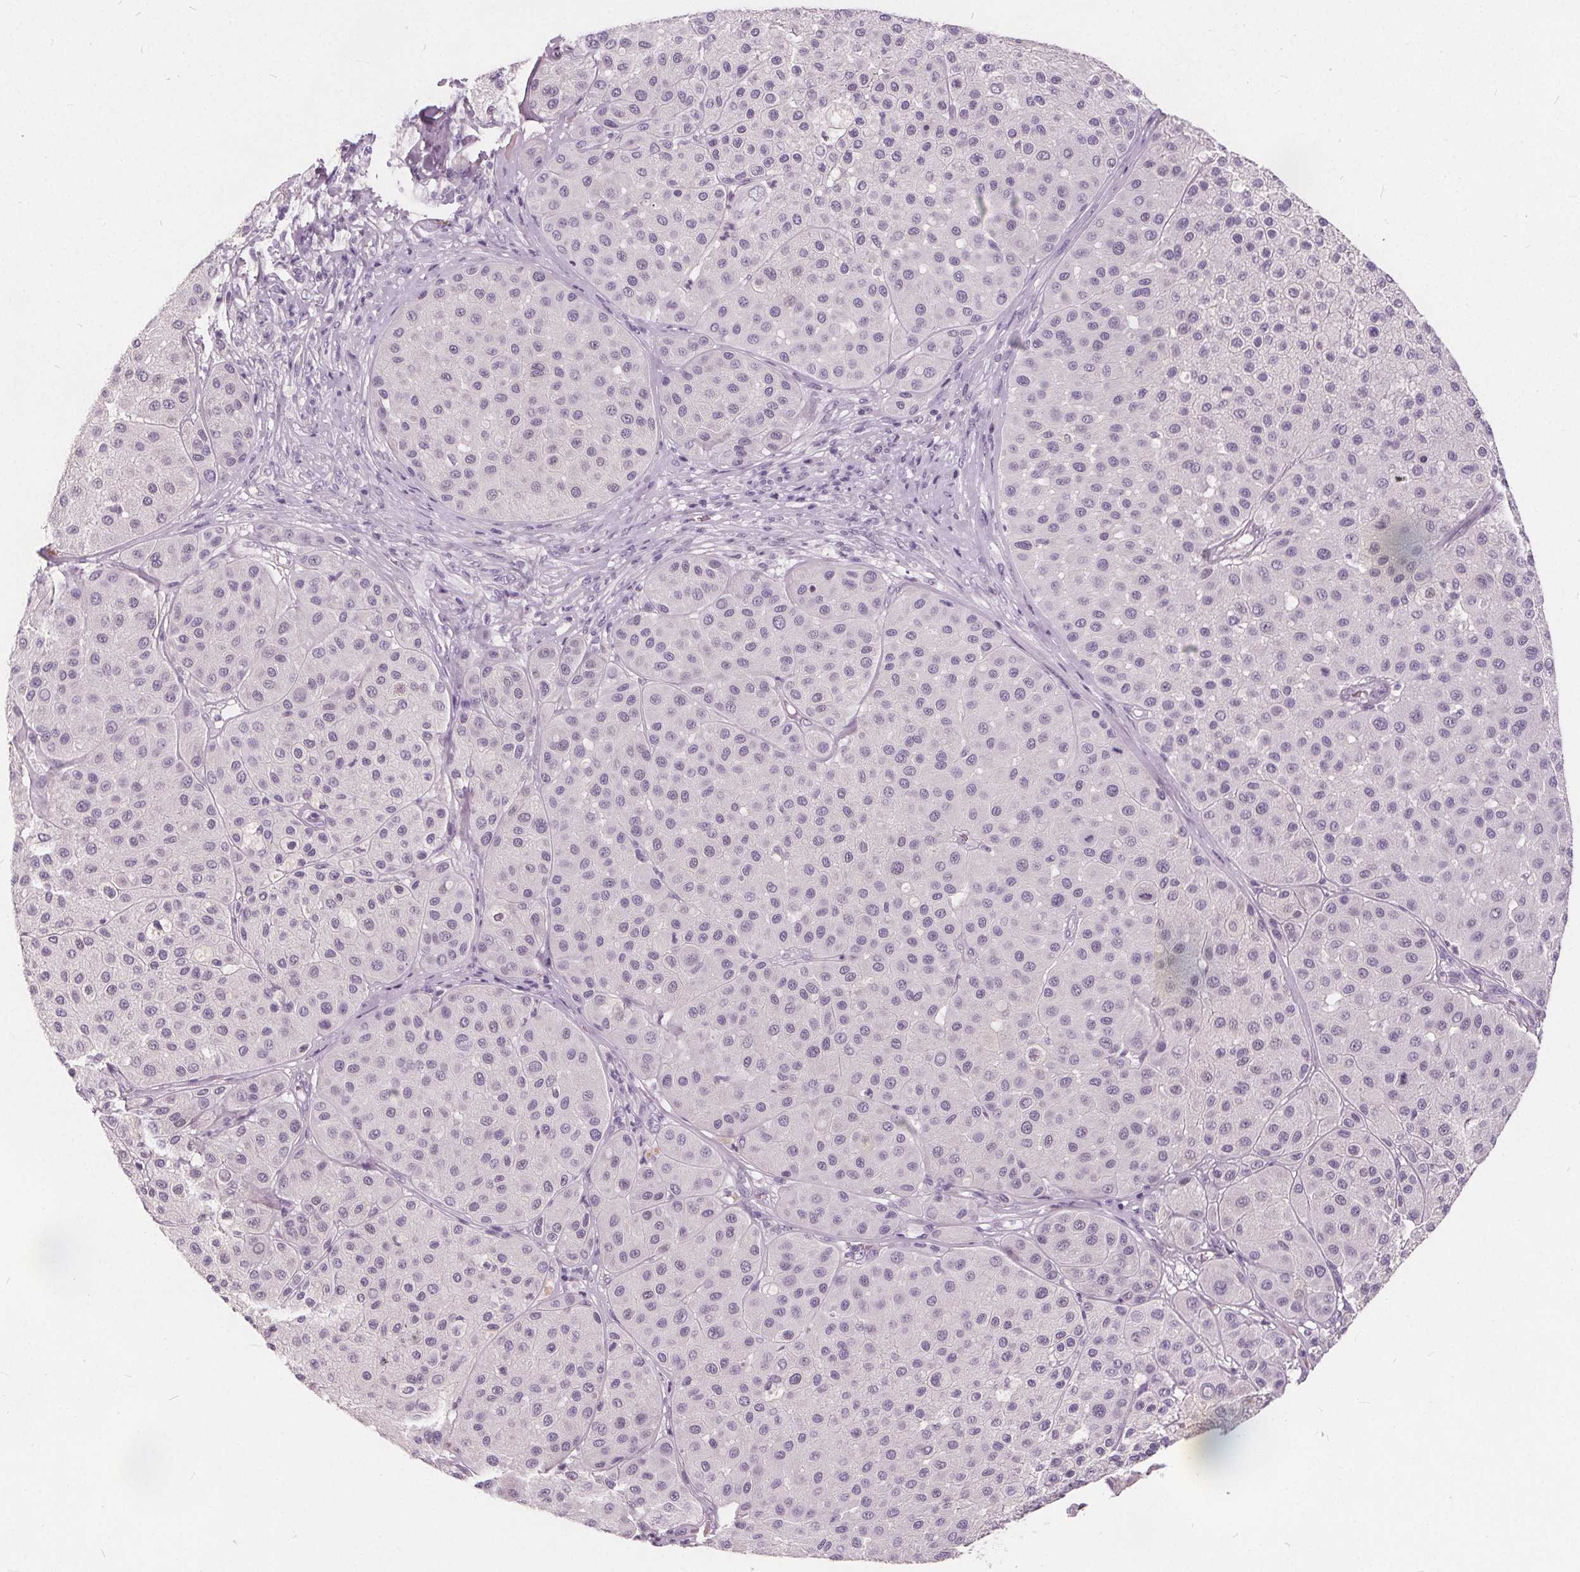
{"staining": {"intensity": "negative", "quantity": "none", "location": "none"}, "tissue": "melanoma", "cell_type": "Tumor cells", "image_type": "cancer", "snomed": [{"axis": "morphology", "description": "Malignant melanoma, Metastatic site"}, {"axis": "topography", "description": "Smooth muscle"}], "caption": "Immunohistochemistry photomicrograph of human melanoma stained for a protein (brown), which demonstrates no expression in tumor cells. (DAB immunohistochemistry with hematoxylin counter stain).", "gene": "PLA2G2E", "patient": {"sex": "male", "age": 41}}